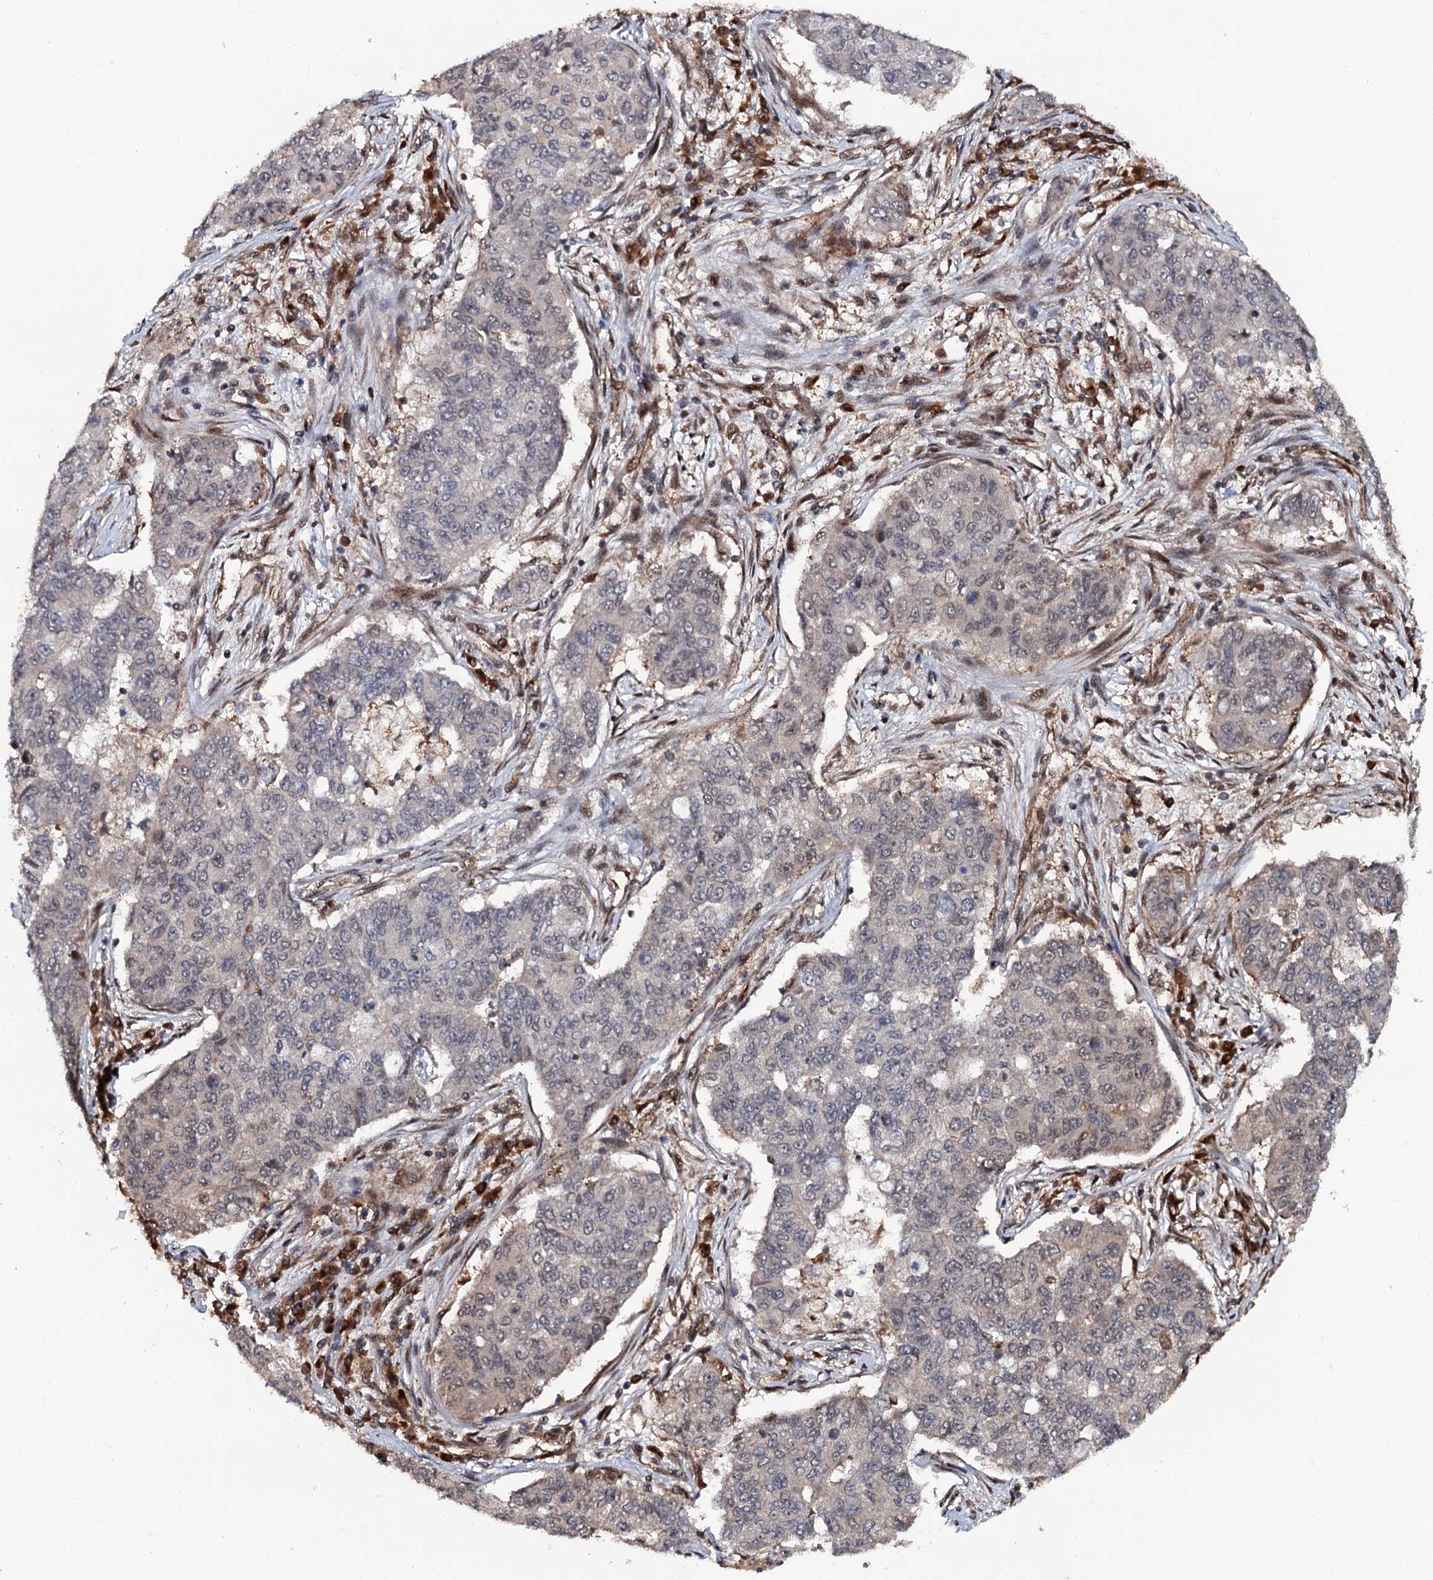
{"staining": {"intensity": "negative", "quantity": "none", "location": "none"}, "tissue": "lung cancer", "cell_type": "Tumor cells", "image_type": "cancer", "snomed": [{"axis": "morphology", "description": "Squamous cell carcinoma, NOS"}, {"axis": "topography", "description": "Lung"}], "caption": "Tumor cells are negative for protein expression in human lung cancer (squamous cell carcinoma).", "gene": "CDC23", "patient": {"sex": "male", "age": 74}}